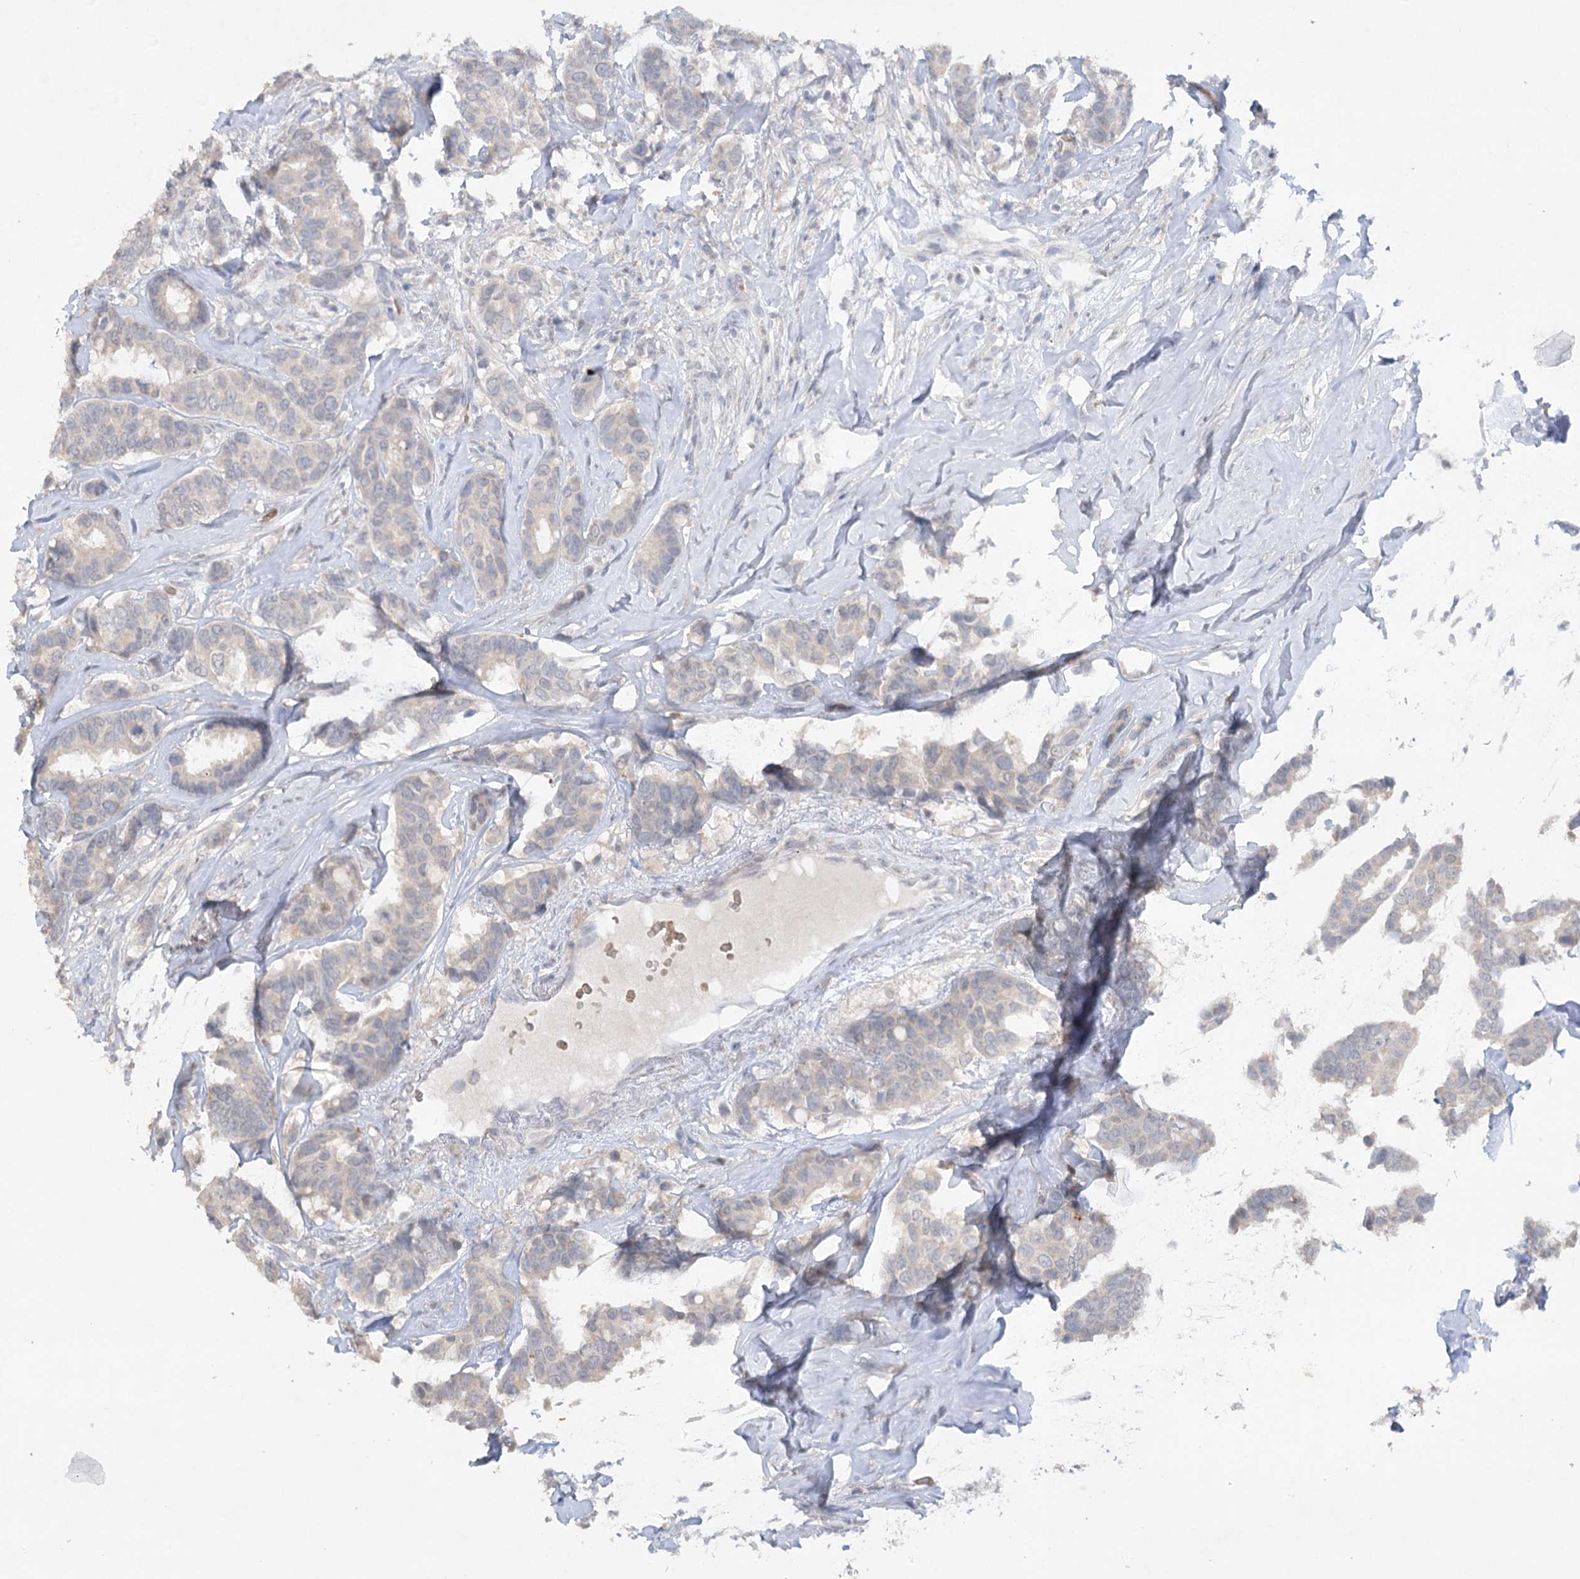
{"staining": {"intensity": "negative", "quantity": "none", "location": "none"}, "tissue": "breast cancer", "cell_type": "Tumor cells", "image_type": "cancer", "snomed": [{"axis": "morphology", "description": "Duct carcinoma"}, {"axis": "topography", "description": "Breast"}], "caption": "High power microscopy histopathology image of an immunohistochemistry (IHC) micrograph of breast invasive ductal carcinoma, revealing no significant positivity in tumor cells.", "gene": "TRAF3IP1", "patient": {"sex": "female", "age": 87}}